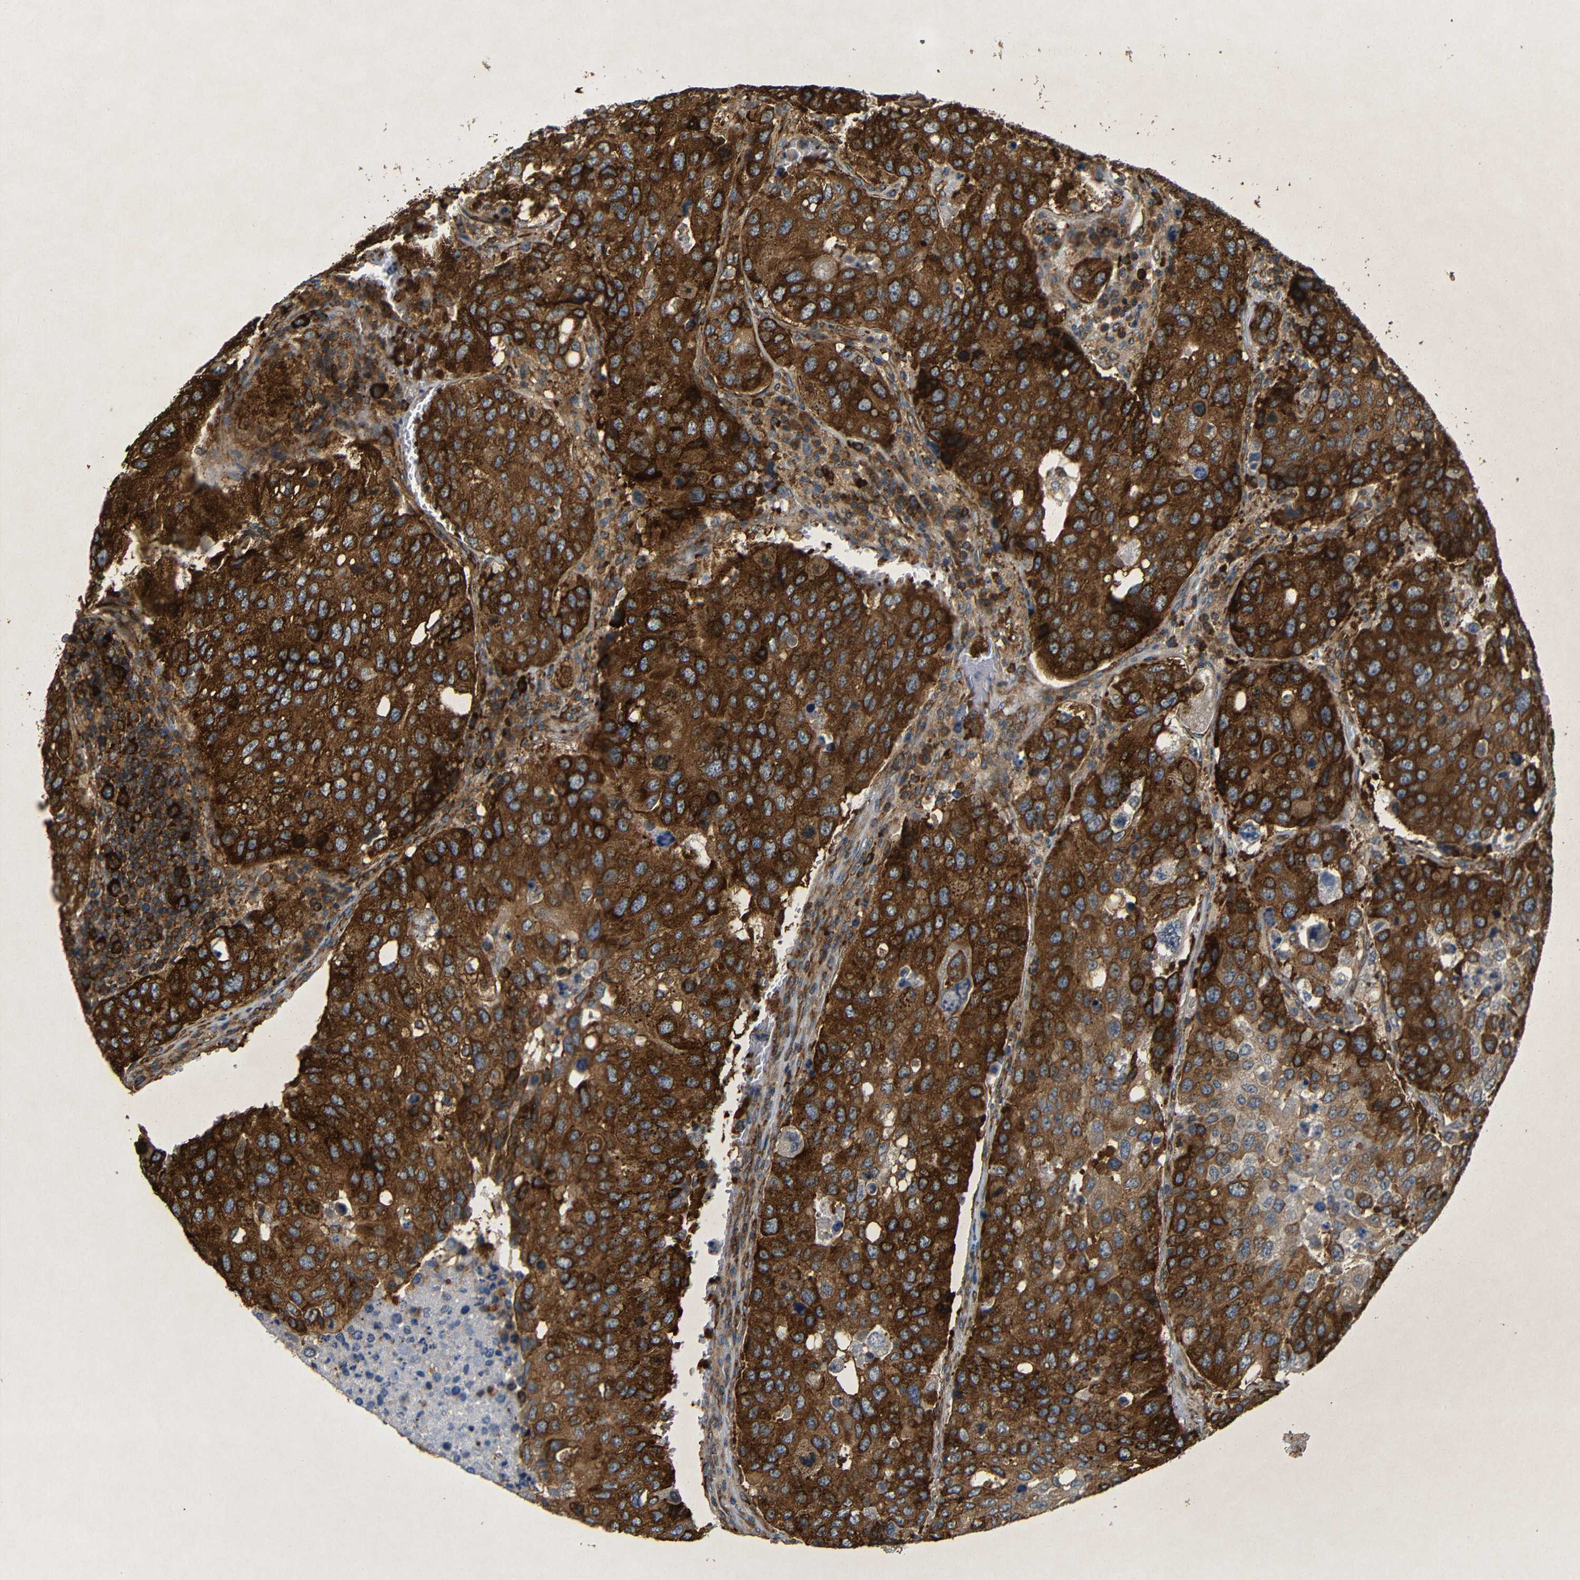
{"staining": {"intensity": "strong", "quantity": ">75%", "location": "cytoplasmic/membranous"}, "tissue": "urothelial cancer", "cell_type": "Tumor cells", "image_type": "cancer", "snomed": [{"axis": "morphology", "description": "Urothelial carcinoma, High grade"}, {"axis": "topography", "description": "Lymph node"}, {"axis": "topography", "description": "Urinary bladder"}], "caption": "IHC staining of urothelial cancer, which demonstrates high levels of strong cytoplasmic/membranous expression in about >75% of tumor cells indicating strong cytoplasmic/membranous protein expression. The staining was performed using DAB (3,3'-diaminobenzidine) (brown) for protein detection and nuclei were counterstained in hematoxylin (blue).", "gene": "BTF3", "patient": {"sex": "male", "age": 51}}